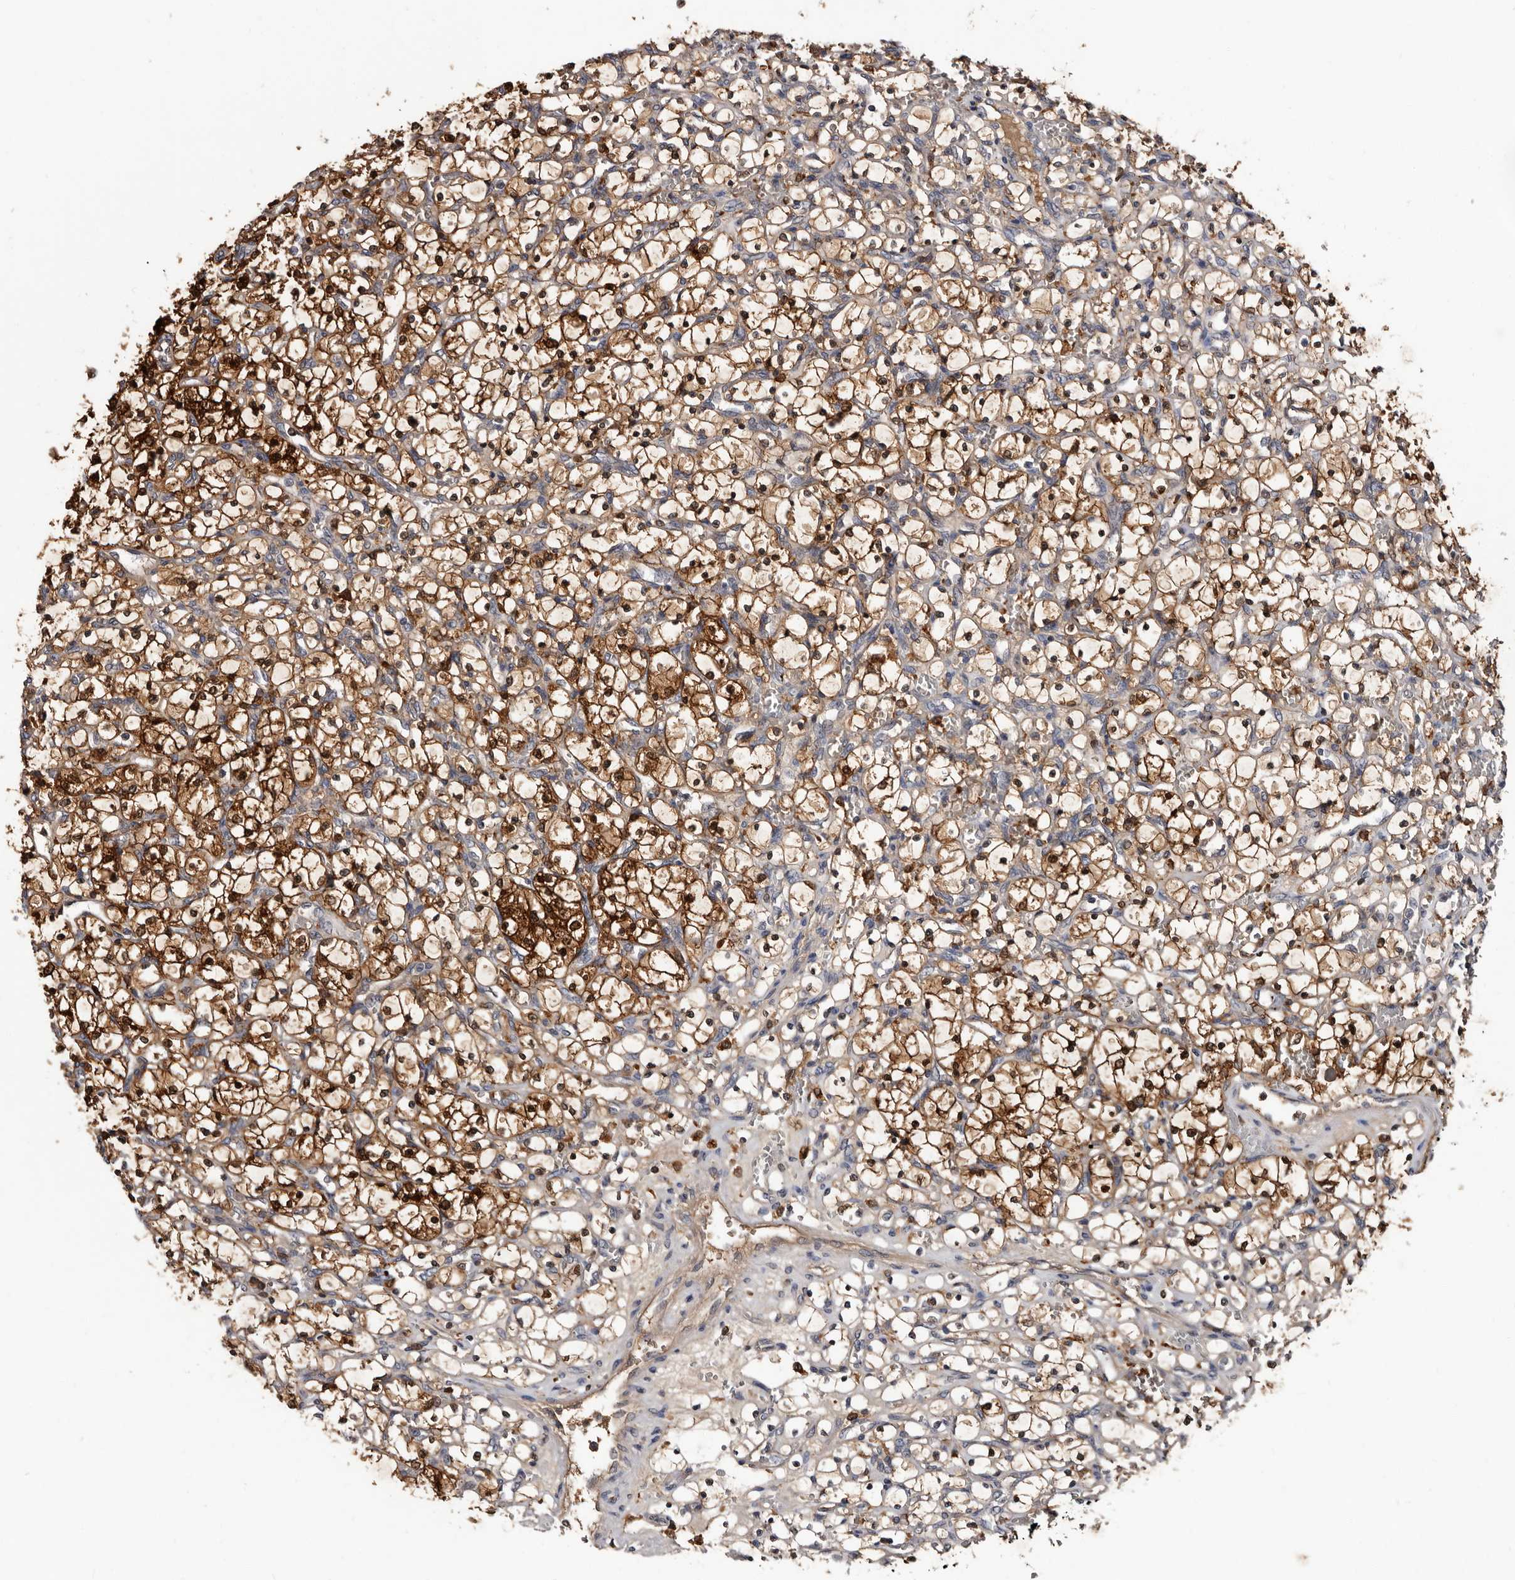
{"staining": {"intensity": "strong", "quantity": "25%-75%", "location": "cytoplasmic/membranous,nuclear"}, "tissue": "renal cancer", "cell_type": "Tumor cells", "image_type": "cancer", "snomed": [{"axis": "morphology", "description": "Adenocarcinoma, NOS"}, {"axis": "topography", "description": "Kidney"}], "caption": "A high amount of strong cytoplasmic/membranous and nuclear staining is seen in approximately 25%-75% of tumor cells in renal adenocarcinoma tissue. Nuclei are stained in blue.", "gene": "DNPH1", "patient": {"sex": "female", "age": 69}}